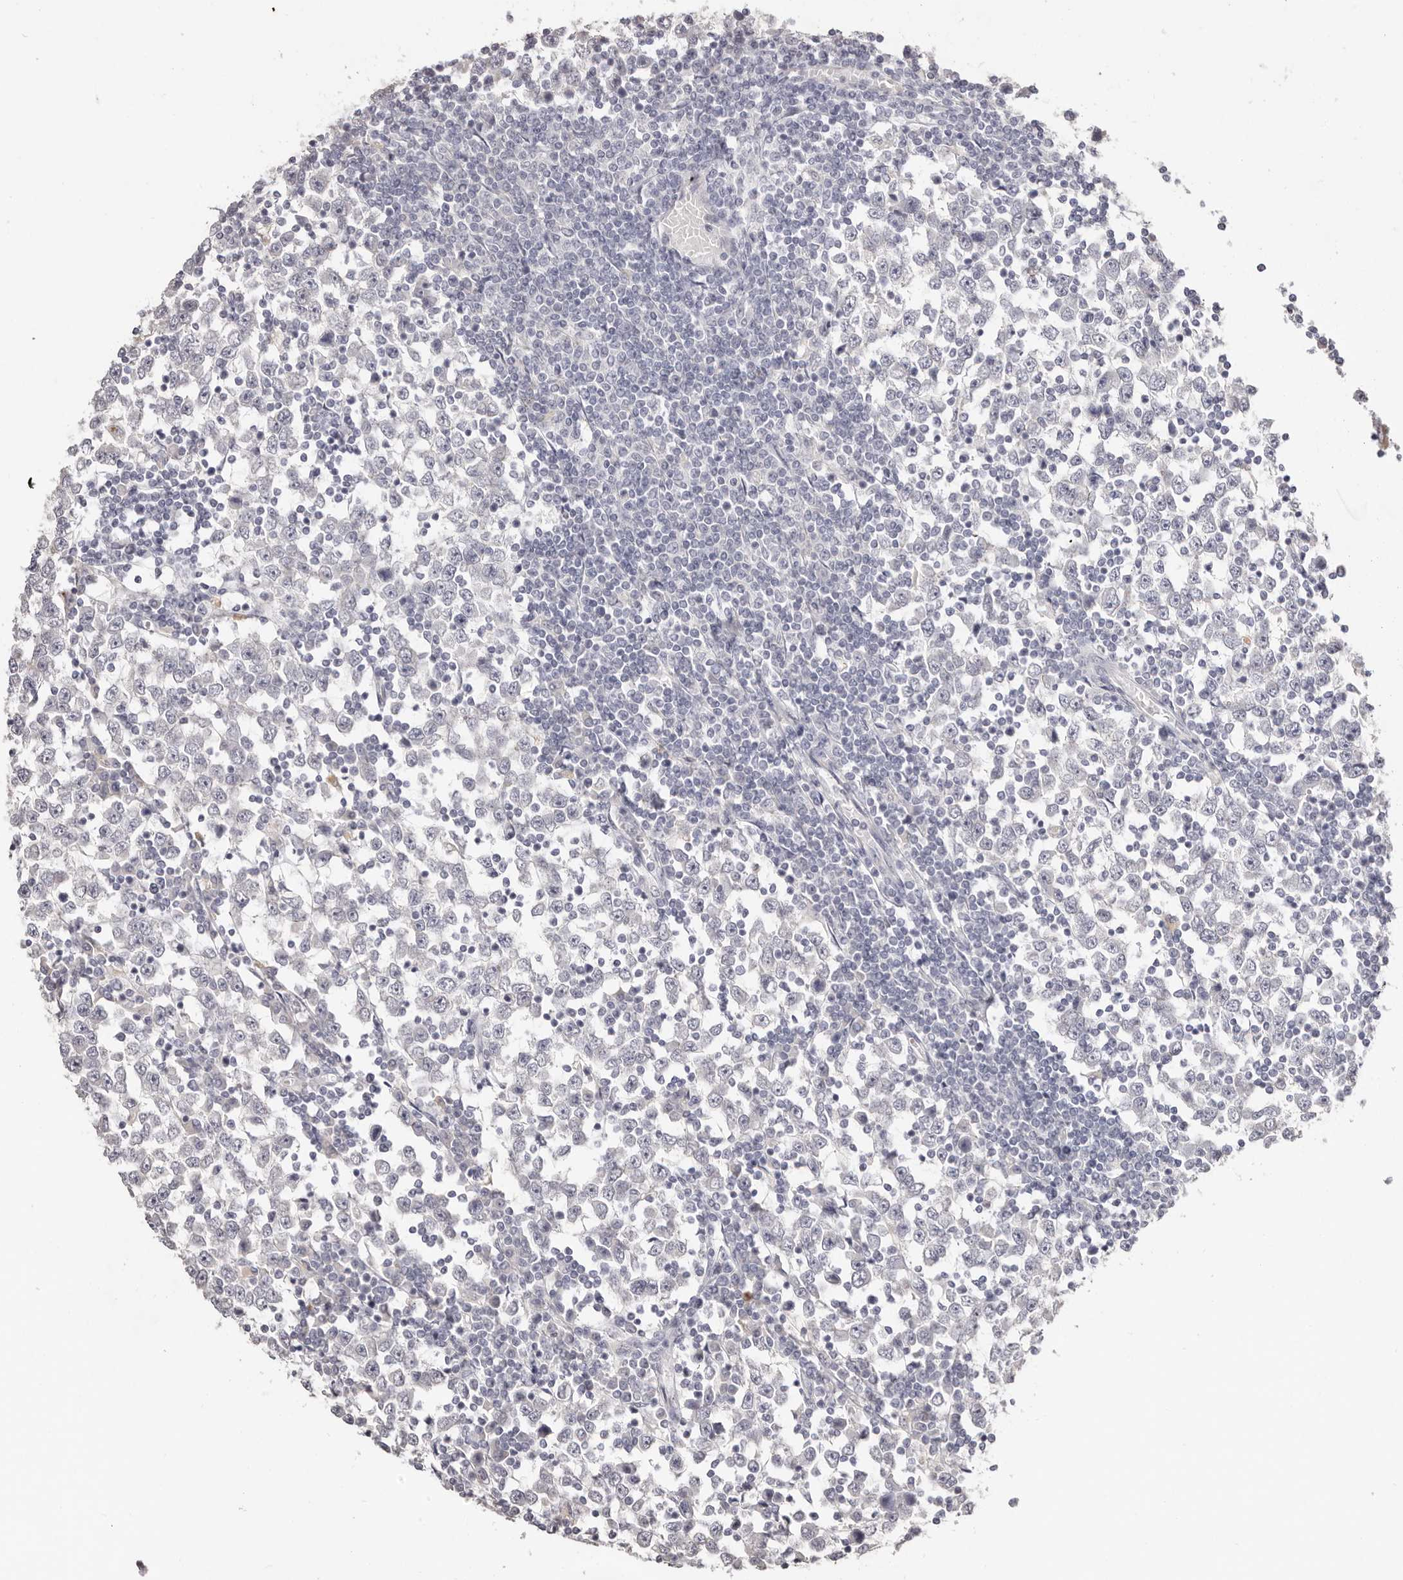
{"staining": {"intensity": "negative", "quantity": "none", "location": "none"}, "tissue": "testis cancer", "cell_type": "Tumor cells", "image_type": "cancer", "snomed": [{"axis": "morphology", "description": "Seminoma, NOS"}, {"axis": "topography", "description": "Testis"}], "caption": "Immunohistochemistry photomicrograph of human testis cancer (seminoma) stained for a protein (brown), which displays no positivity in tumor cells.", "gene": "PCDHB6", "patient": {"sex": "male", "age": 65}}